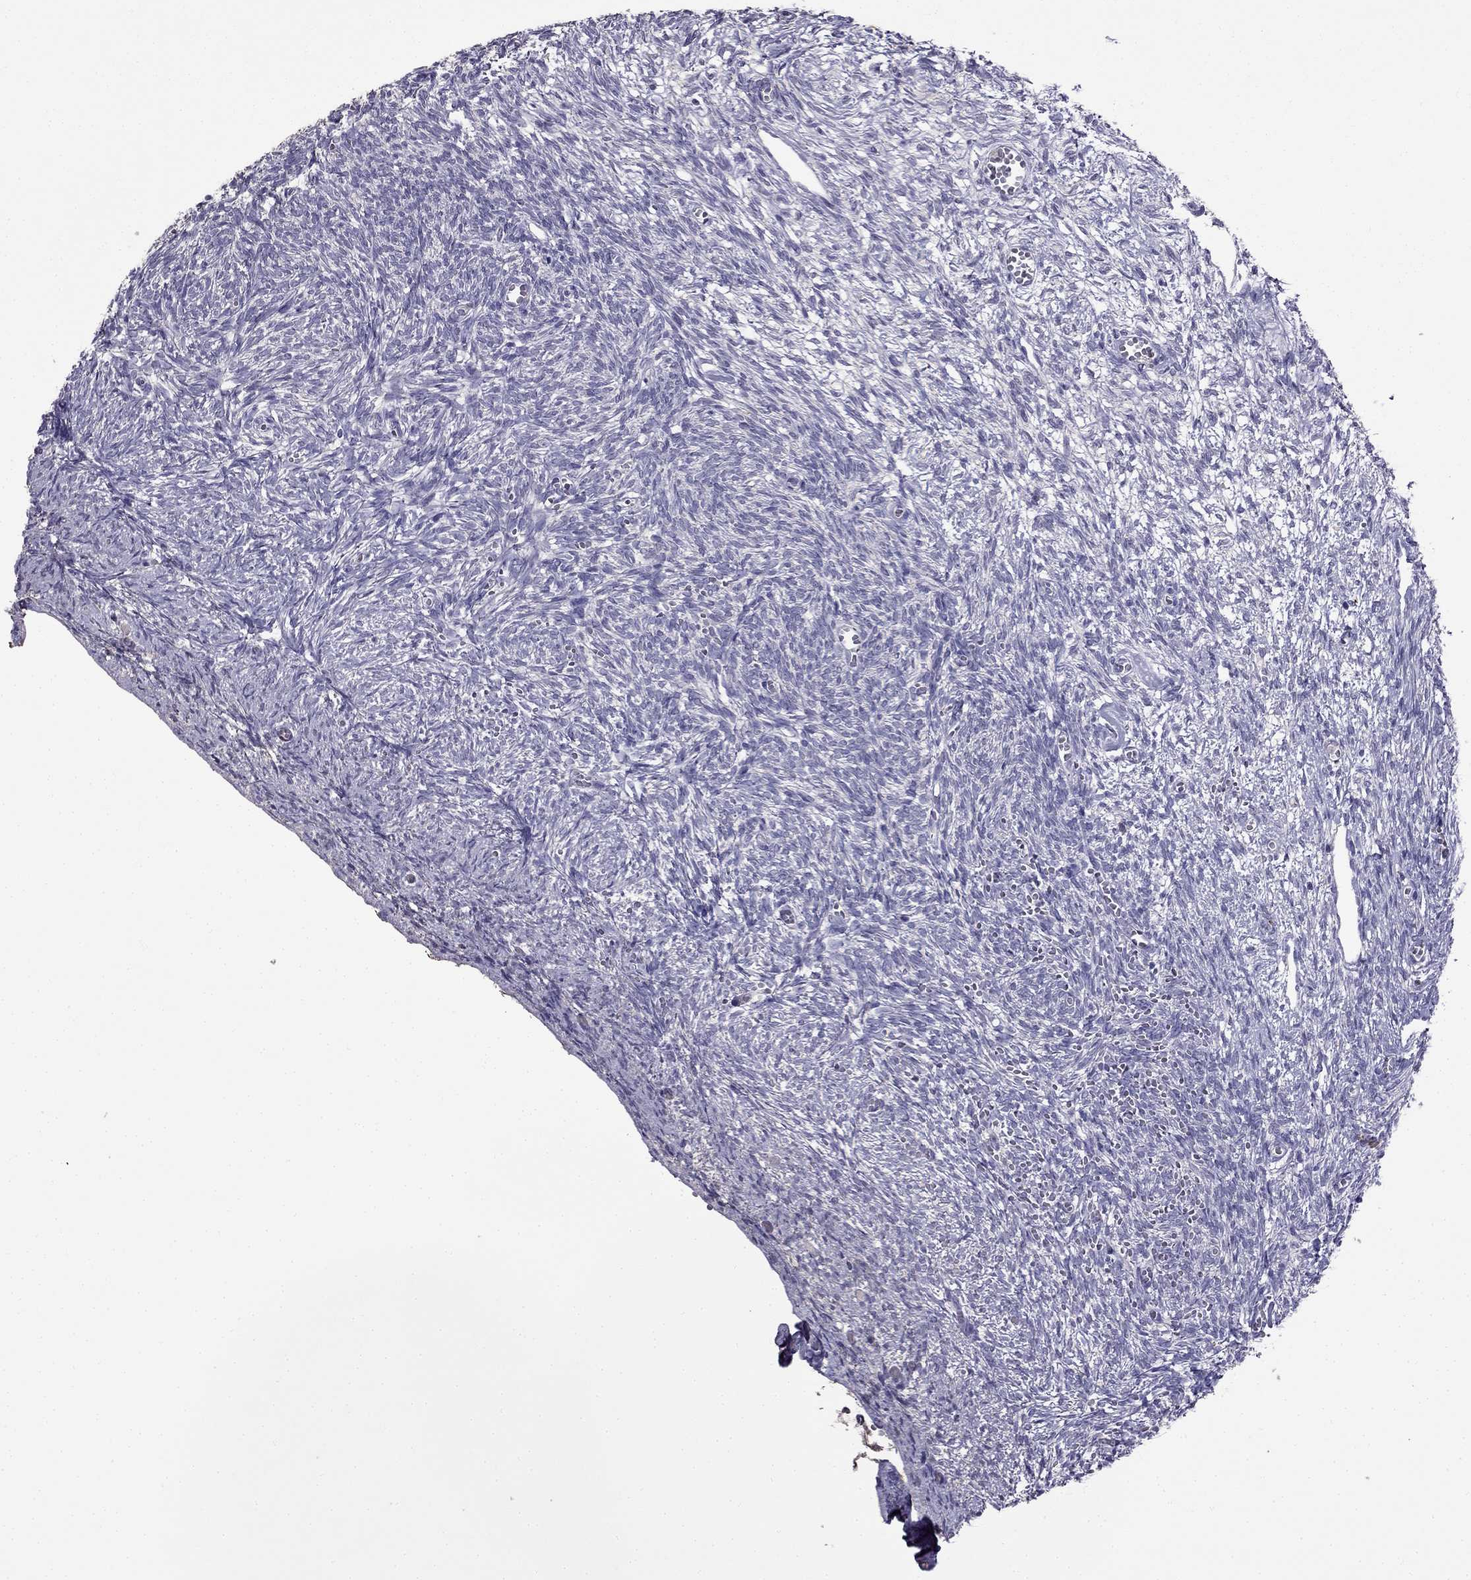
{"staining": {"intensity": "negative", "quantity": "none", "location": "none"}, "tissue": "ovary", "cell_type": "Follicle cells", "image_type": "normal", "snomed": [{"axis": "morphology", "description": "Normal tissue, NOS"}, {"axis": "topography", "description": "Ovary"}], "caption": "This image is of normal ovary stained with immunohistochemistry (IHC) to label a protein in brown with the nuclei are counter-stained blue. There is no staining in follicle cells.", "gene": "CDH9", "patient": {"sex": "female", "age": 43}}